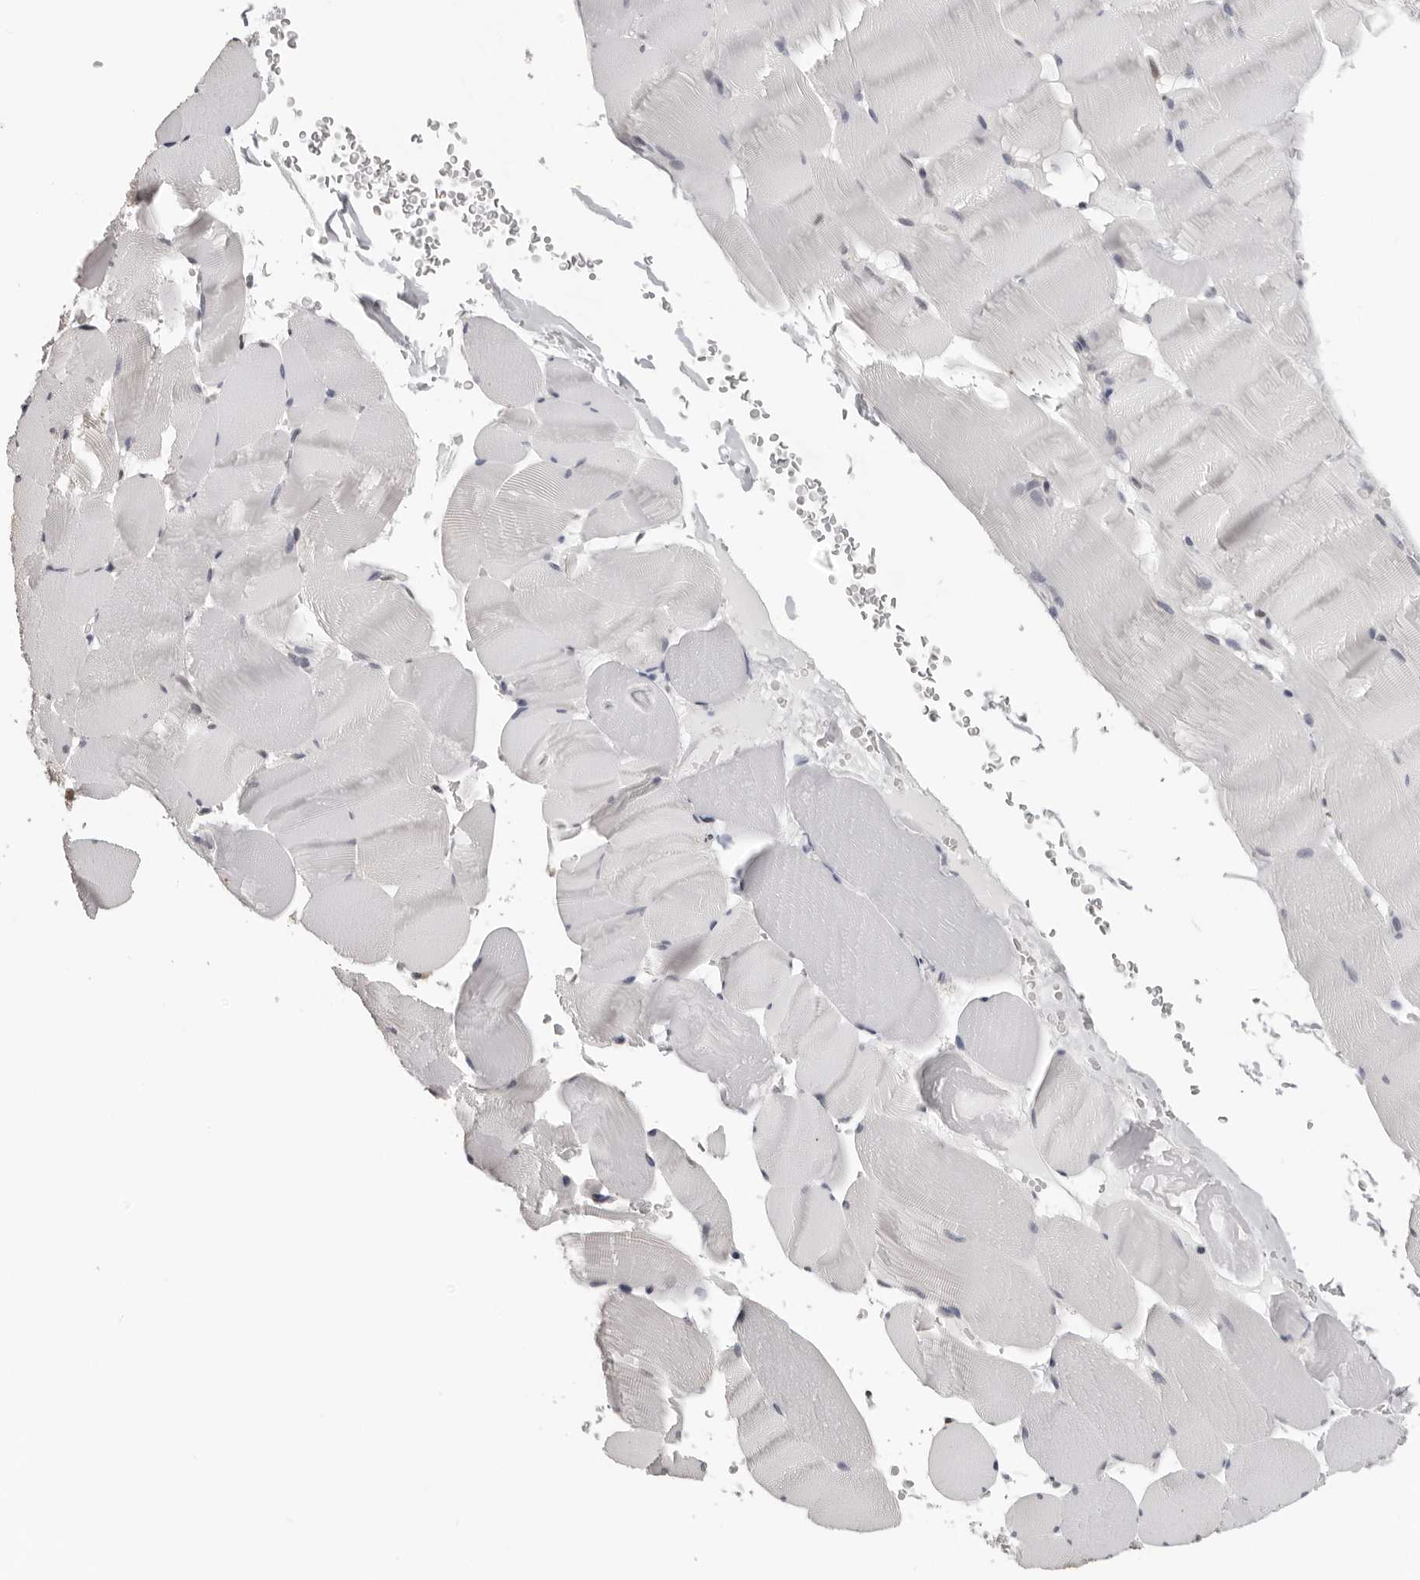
{"staining": {"intensity": "negative", "quantity": "none", "location": "none"}, "tissue": "skeletal muscle", "cell_type": "Myocytes", "image_type": "normal", "snomed": [{"axis": "morphology", "description": "Normal tissue, NOS"}, {"axis": "topography", "description": "Skeletal muscle"}], "caption": "Immunohistochemical staining of normal skeletal muscle shows no significant staining in myocytes. The staining is performed using DAB (3,3'-diaminobenzidine) brown chromogen with nuclei counter-stained in using hematoxylin.", "gene": "CASP7", "patient": {"sex": "male", "age": 62}}